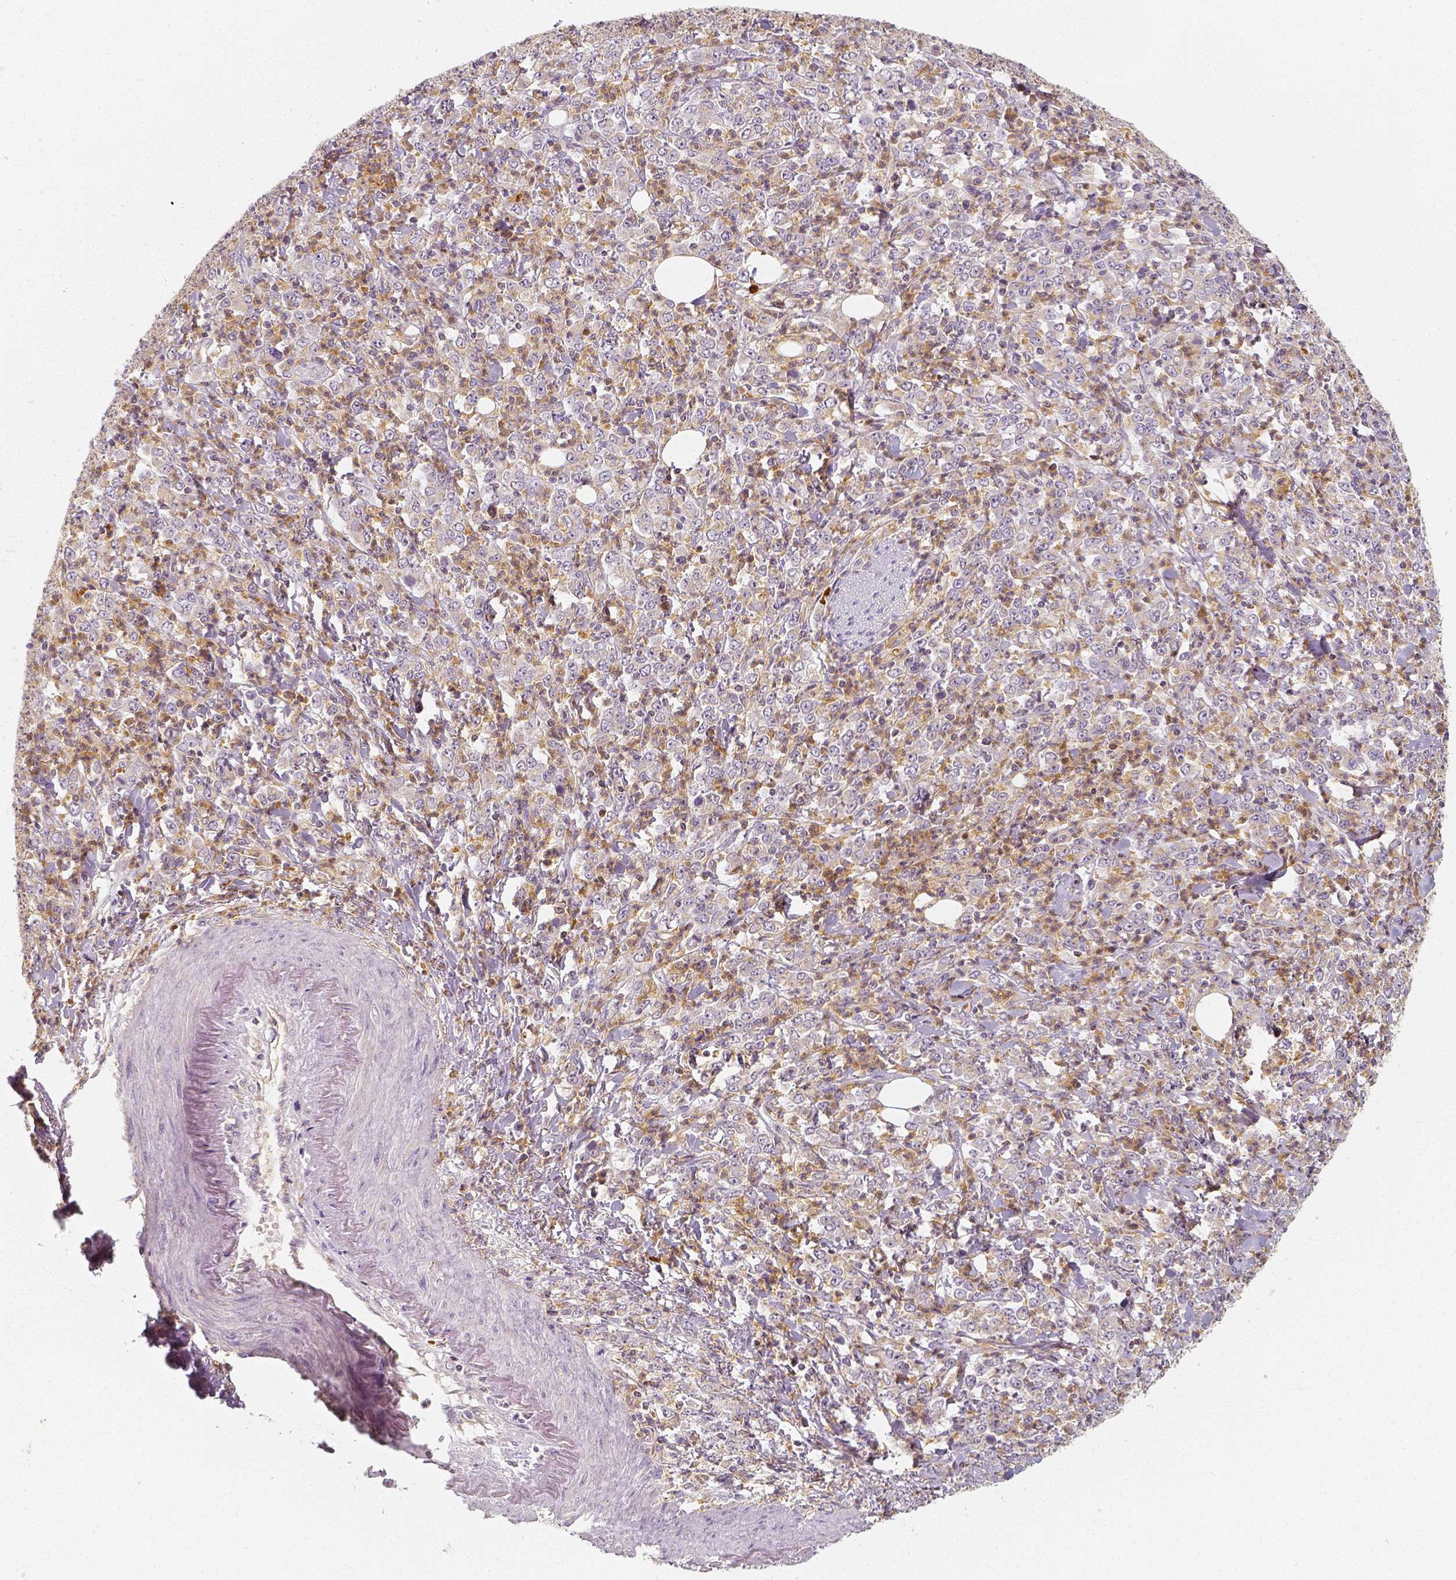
{"staining": {"intensity": "weak", "quantity": ">75%", "location": "cytoplasmic/membranous"}, "tissue": "stomach cancer", "cell_type": "Tumor cells", "image_type": "cancer", "snomed": [{"axis": "morphology", "description": "Adenocarcinoma, NOS"}, {"axis": "topography", "description": "Stomach, lower"}], "caption": "Immunohistochemical staining of human stomach adenocarcinoma displays weak cytoplasmic/membranous protein positivity in approximately >75% of tumor cells.", "gene": "PTPRJ", "patient": {"sex": "female", "age": 71}}